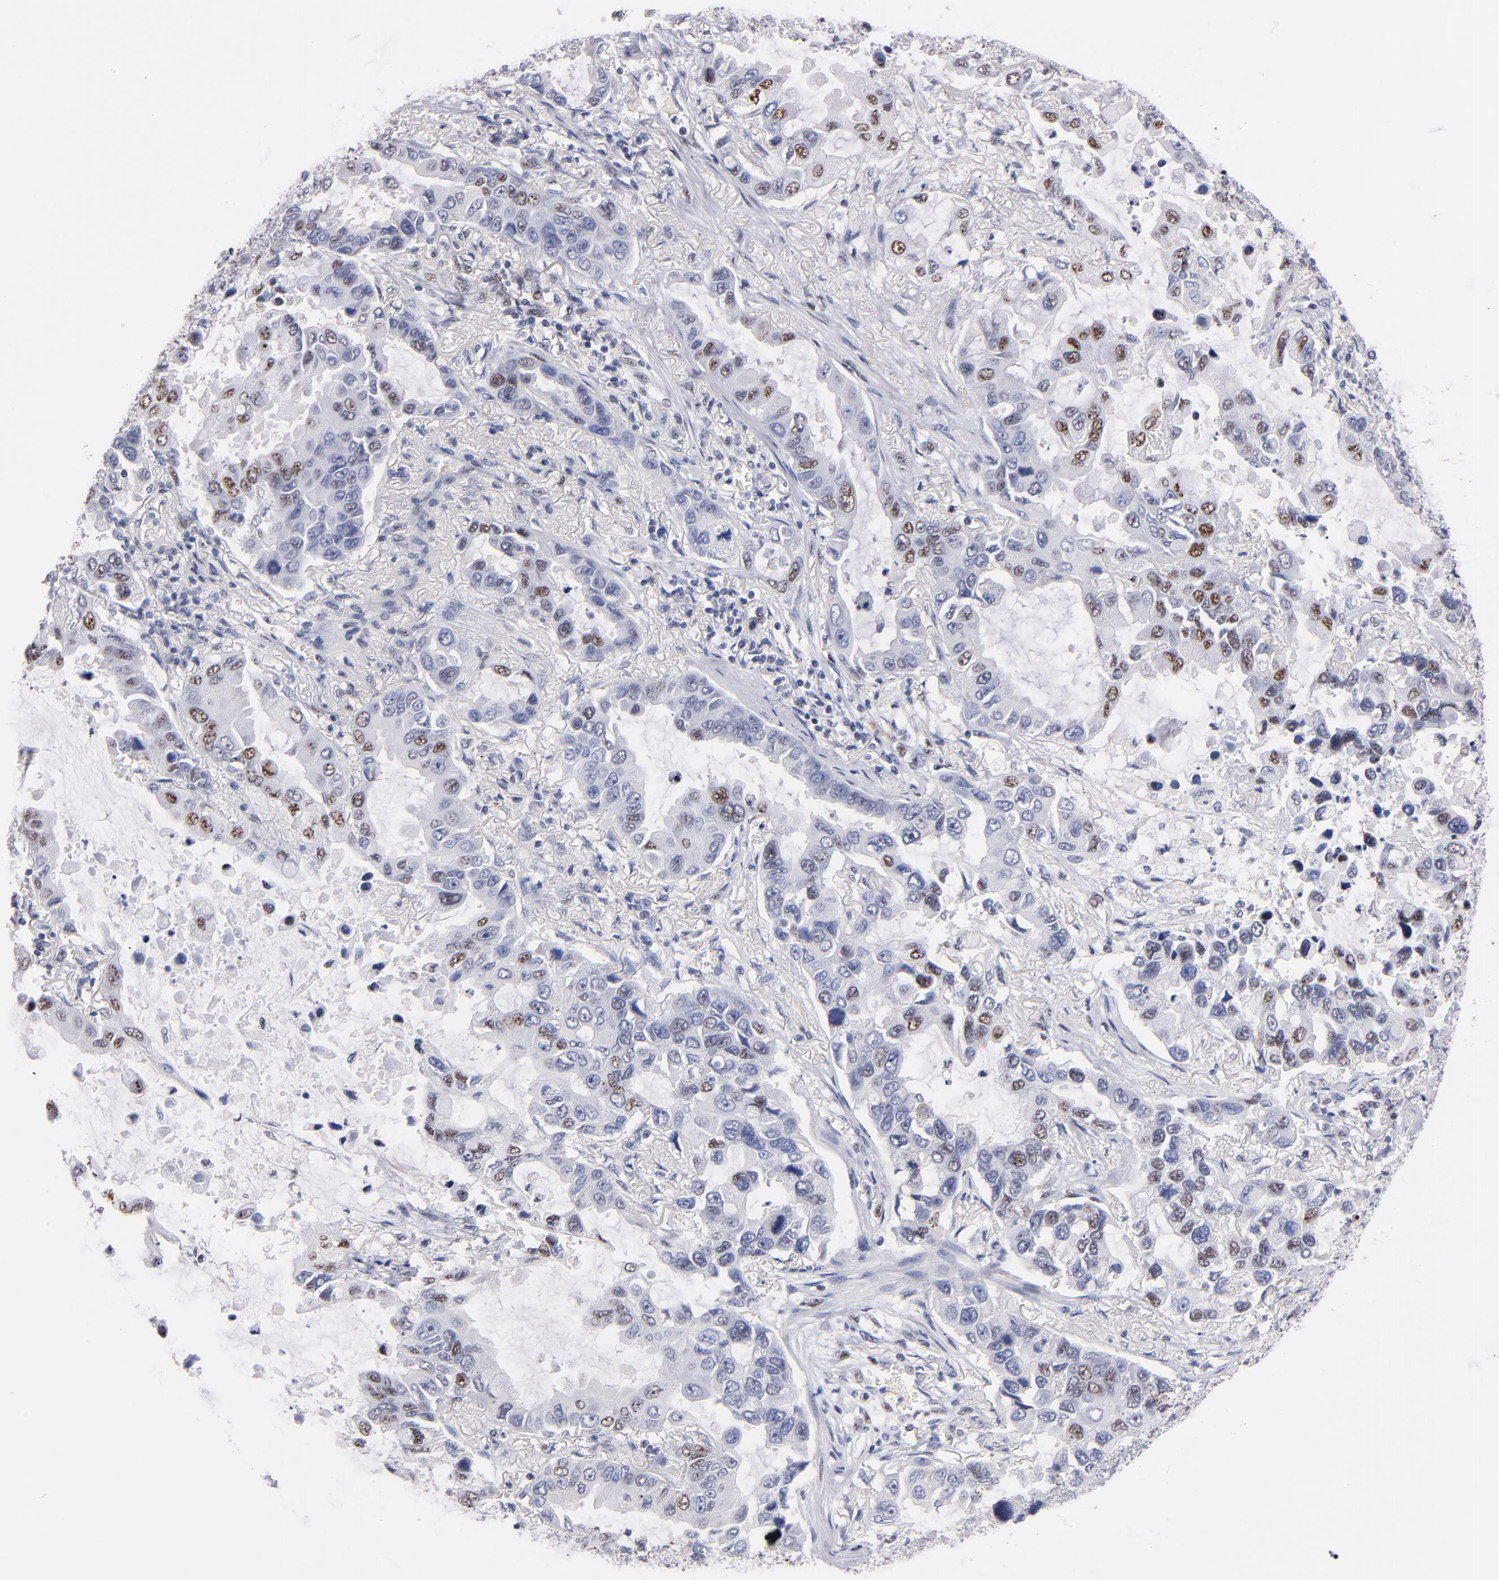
{"staining": {"intensity": "moderate", "quantity": "25%-75%", "location": "nuclear"}, "tissue": "lung cancer", "cell_type": "Tumor cells", "image_type": "cancer", "snomed": [{"axis": "morphology", "description": "Adenocarcinoma, NOS"}, {"axis": "topography", "description": "Lung"}], "caption": "An image of human lung cancer (adenocarcinoma) stained for a protein displays moderate nuclear brown staining in tumor cells.", "gene": "RAF1", "patient": {"sex": "male", "age": 64}}